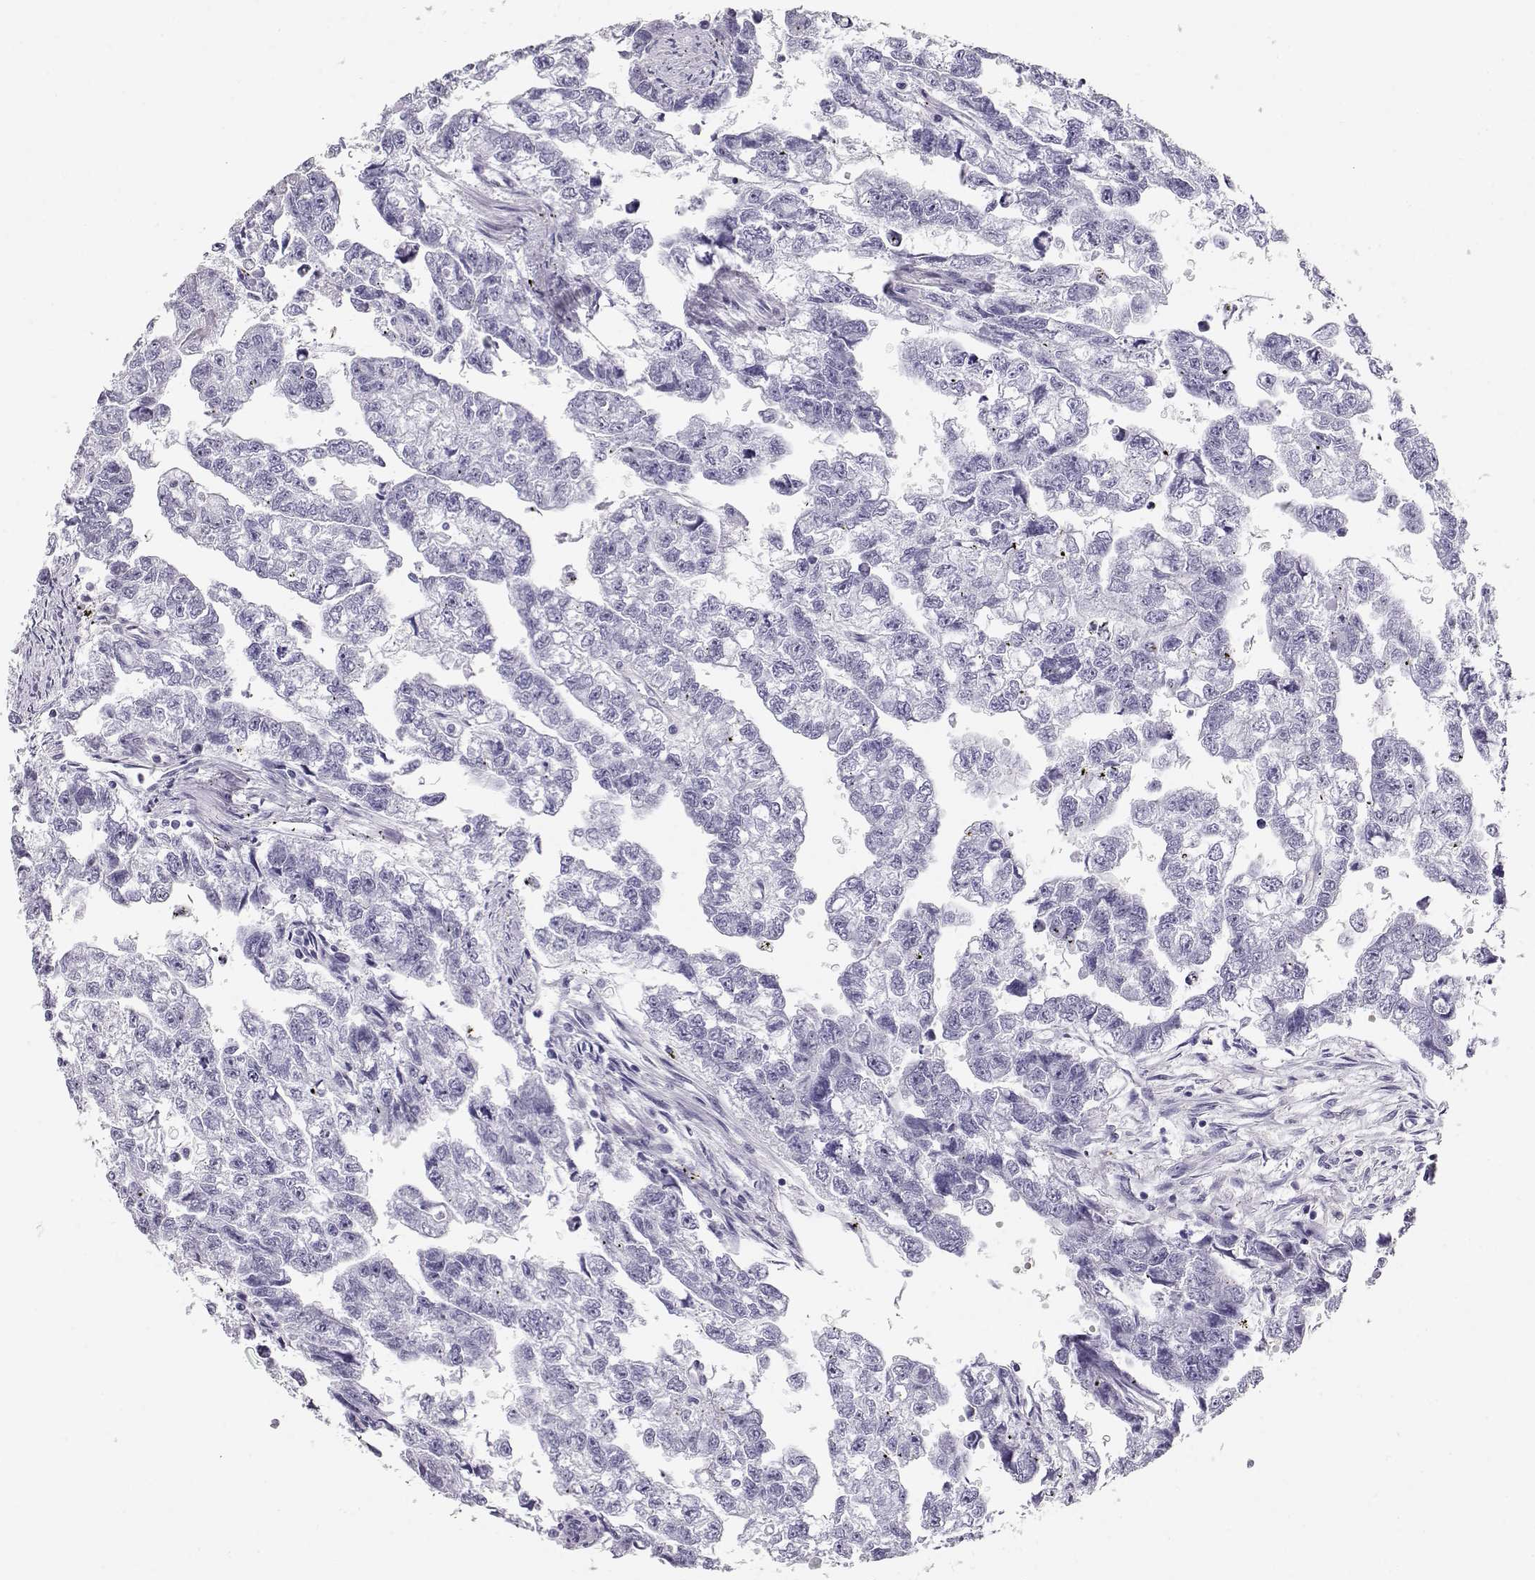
{"staining": {"intensity": "negative", "quantity": "none", "location": "none"}, "tissue": "testis cancer", "cell_type": "Tumor cells", "image_type": "cancer", "snomed": [{"axis": "morphology", "description": "Carcinoma, Embryonal, NOS"}, {"axis": "morphology", "description": "Teratoma, malignant, NOS"}, {"axis": "topography", "description": "Testis"}], "caption": "Immunohistochemistry (IHC) of testis cancer shows no staining in tumor cells.", "gene": "MAGEC1", "patient": {"sex": "male", "age": 44}}